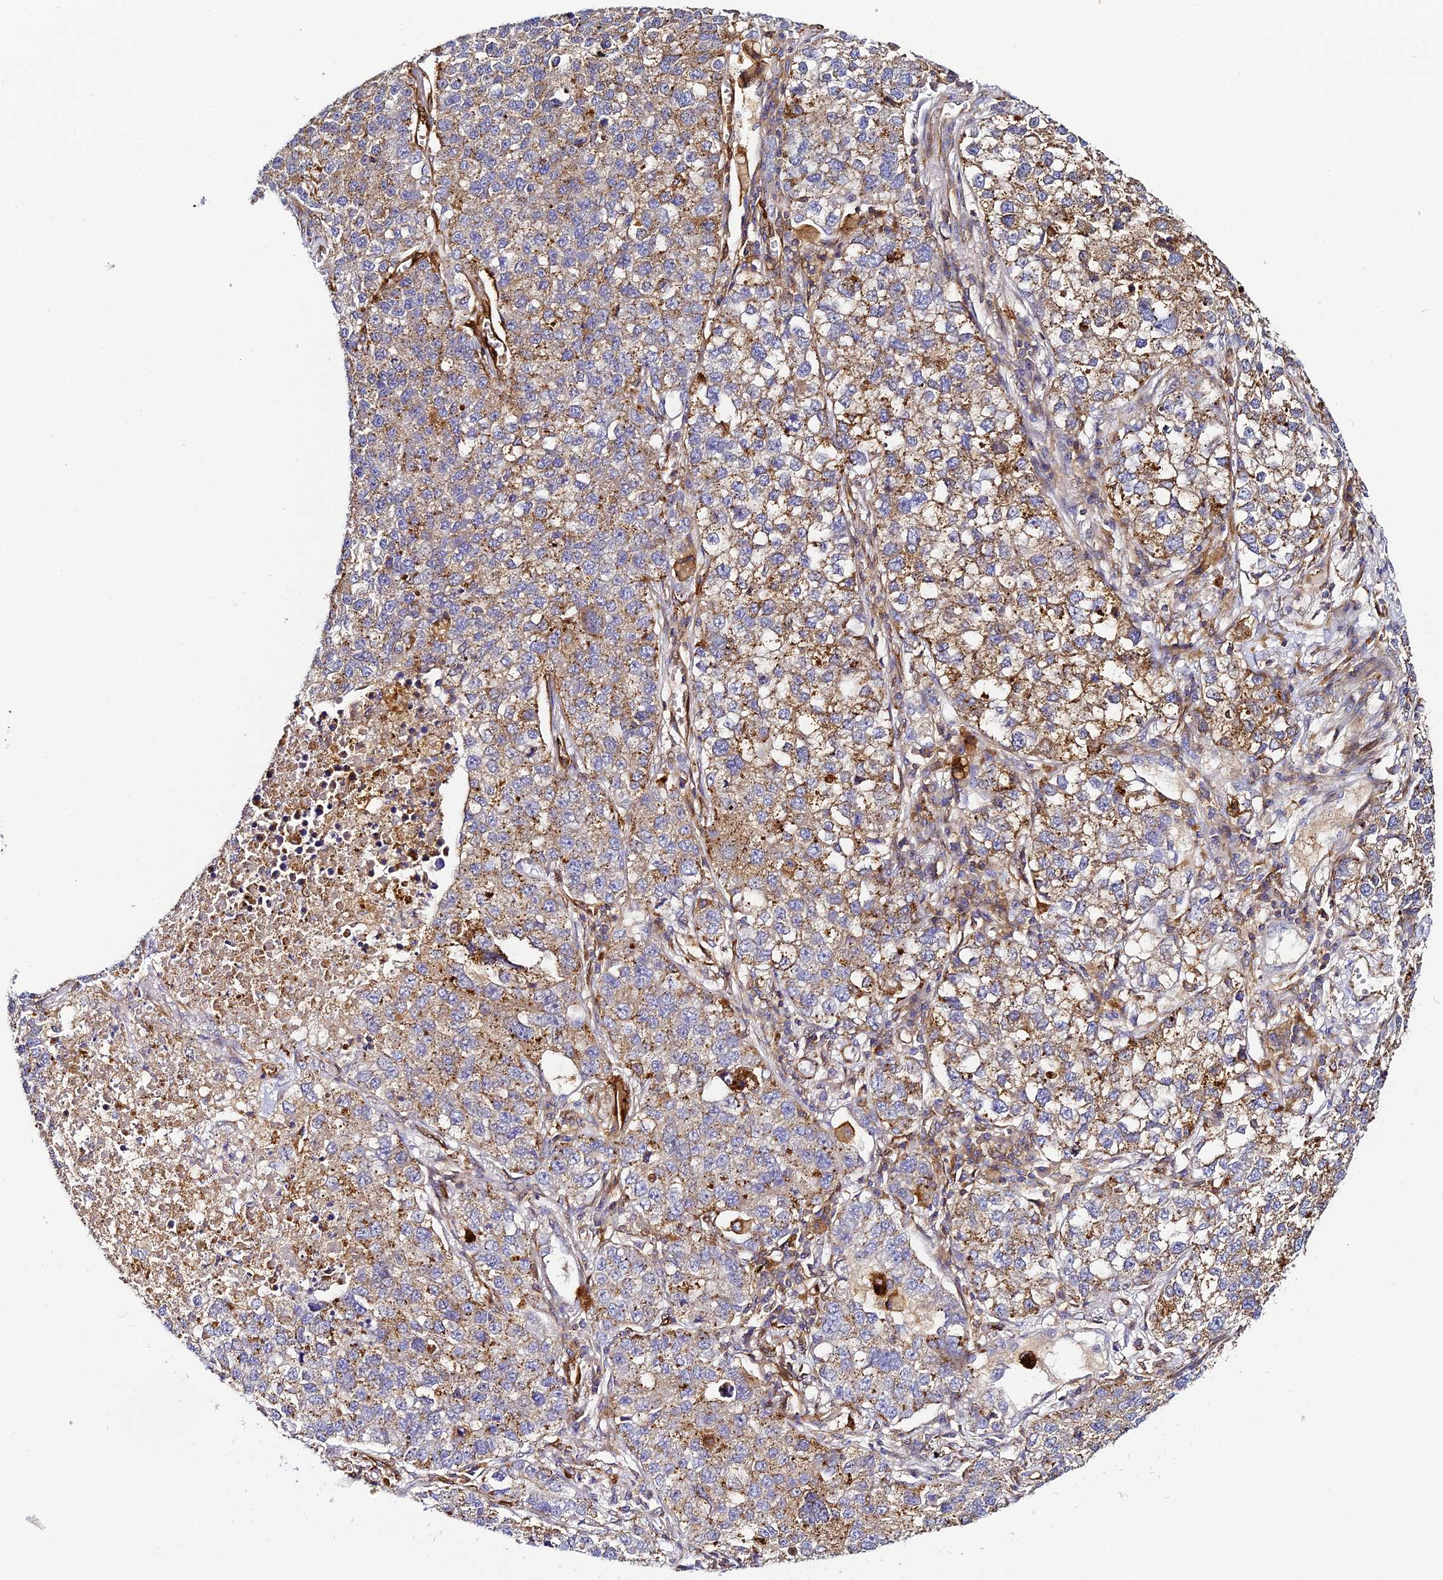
{"staining": {"intensity": "moderate", "quantity": ">75%", "location": "cytoplasmic/membranous"}, "tissue": "lung cancer", "cell_type": "Tumor cells", "image_type": "cancer", "snomed": [{"axis": "morphology", "description": "Adenocarcinoma, NOS"}, {"axis": "topography", "description": "Lung"}], "caption": "Tumor cells display medium levels of moderate cytoplasmic/membranous expression in approximately >75% of cells in human lung cancer.", "gene": "TRPV2", "patient": {"sex": "male", "age": 49}}